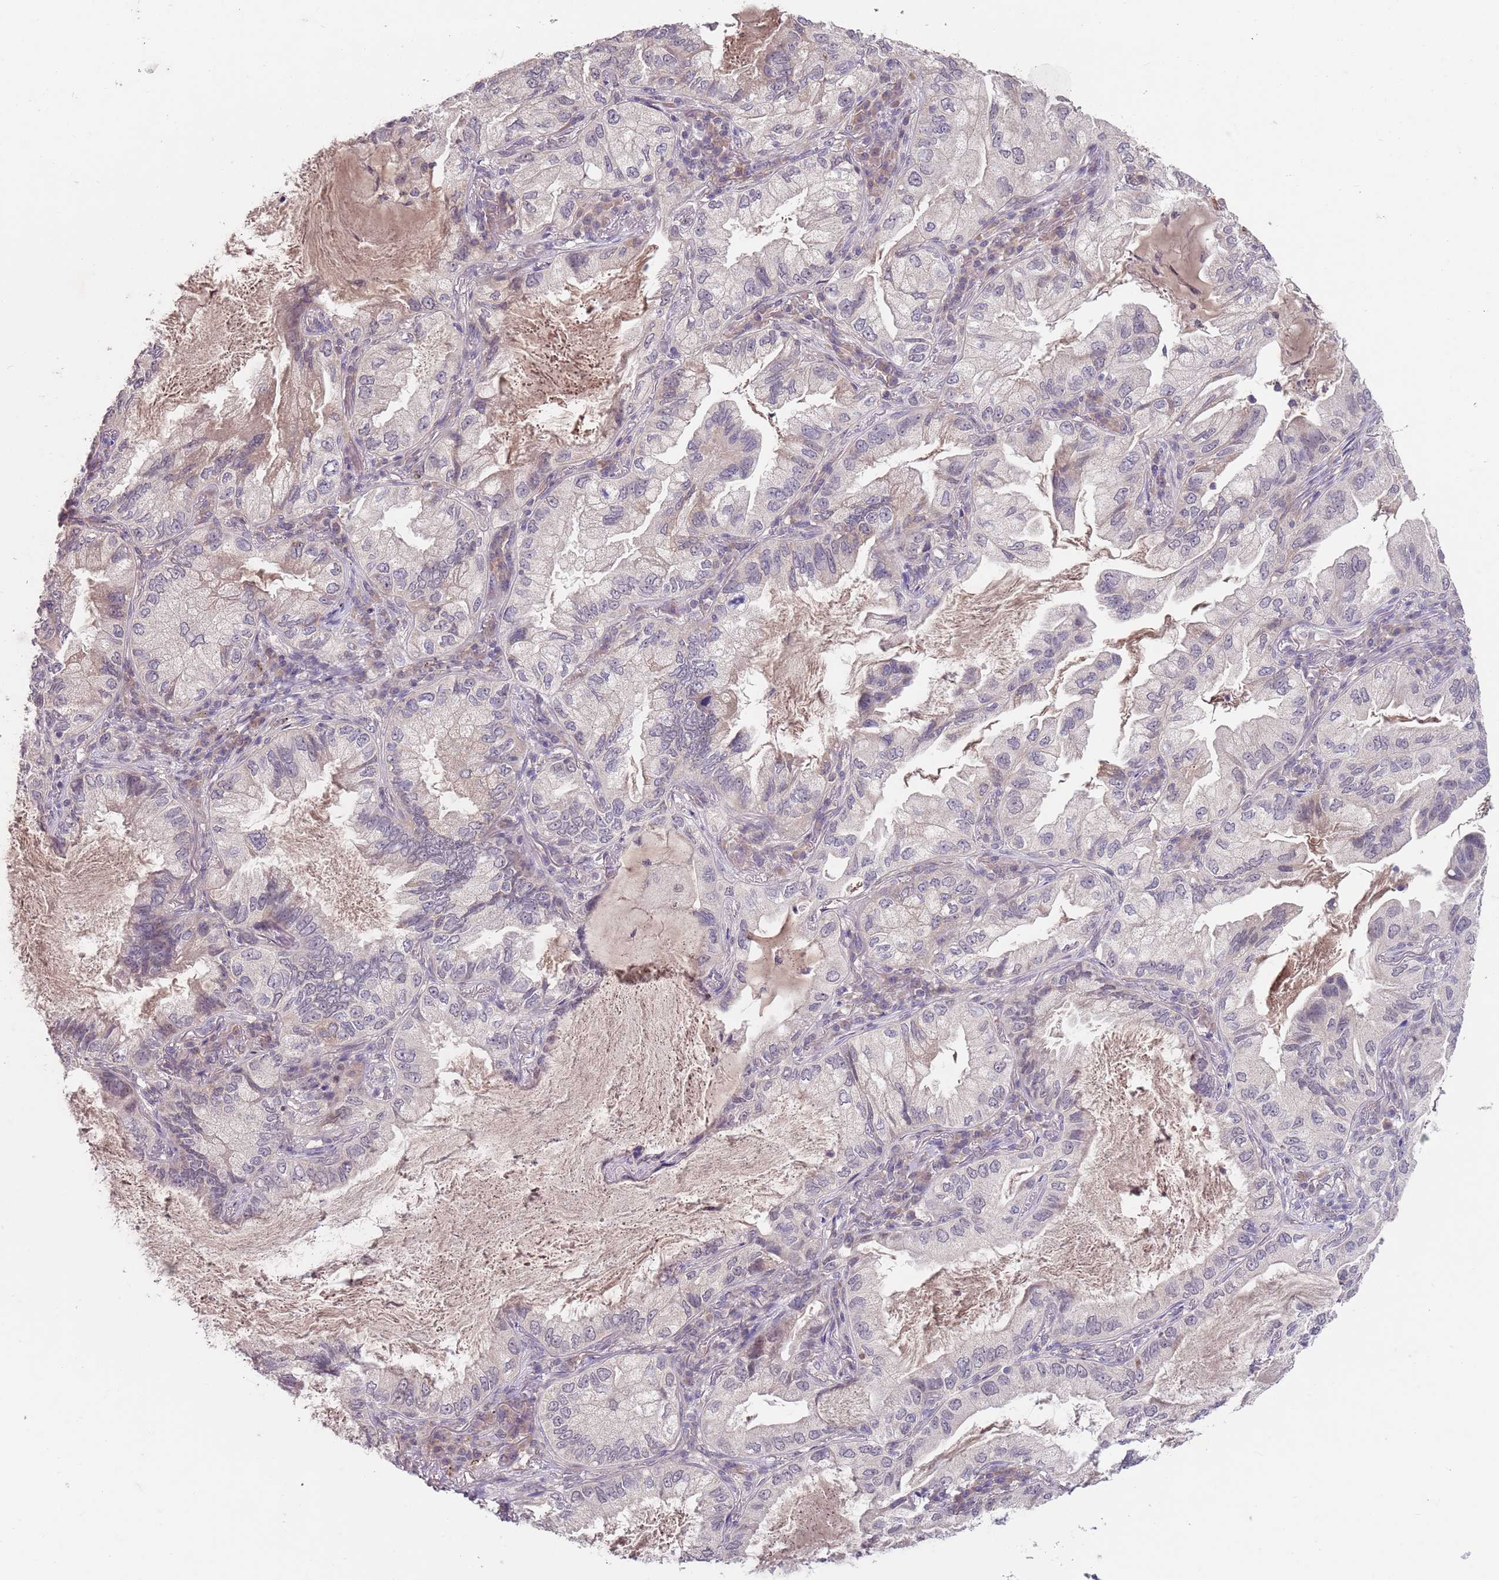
{"staining": {"intensity": "negative", "quantity": "none", "location": "none"}, "tissue": "lung cancer", "cell_type": "Tumor cells", "image_type": "cancer", "snomed": [{"axis": "morphology", "description": "Adenocarcinoma, NOS"}, {"axis": "topography", "description": "Lung"}], "caption": "Photomicrograph shows no protein staining in tumor cells of adenocarcinoma (lung) tissue. Nuclei are stained in blue.", "gene": "MEI1", "patient": {"sex": "female", "age": 69}}